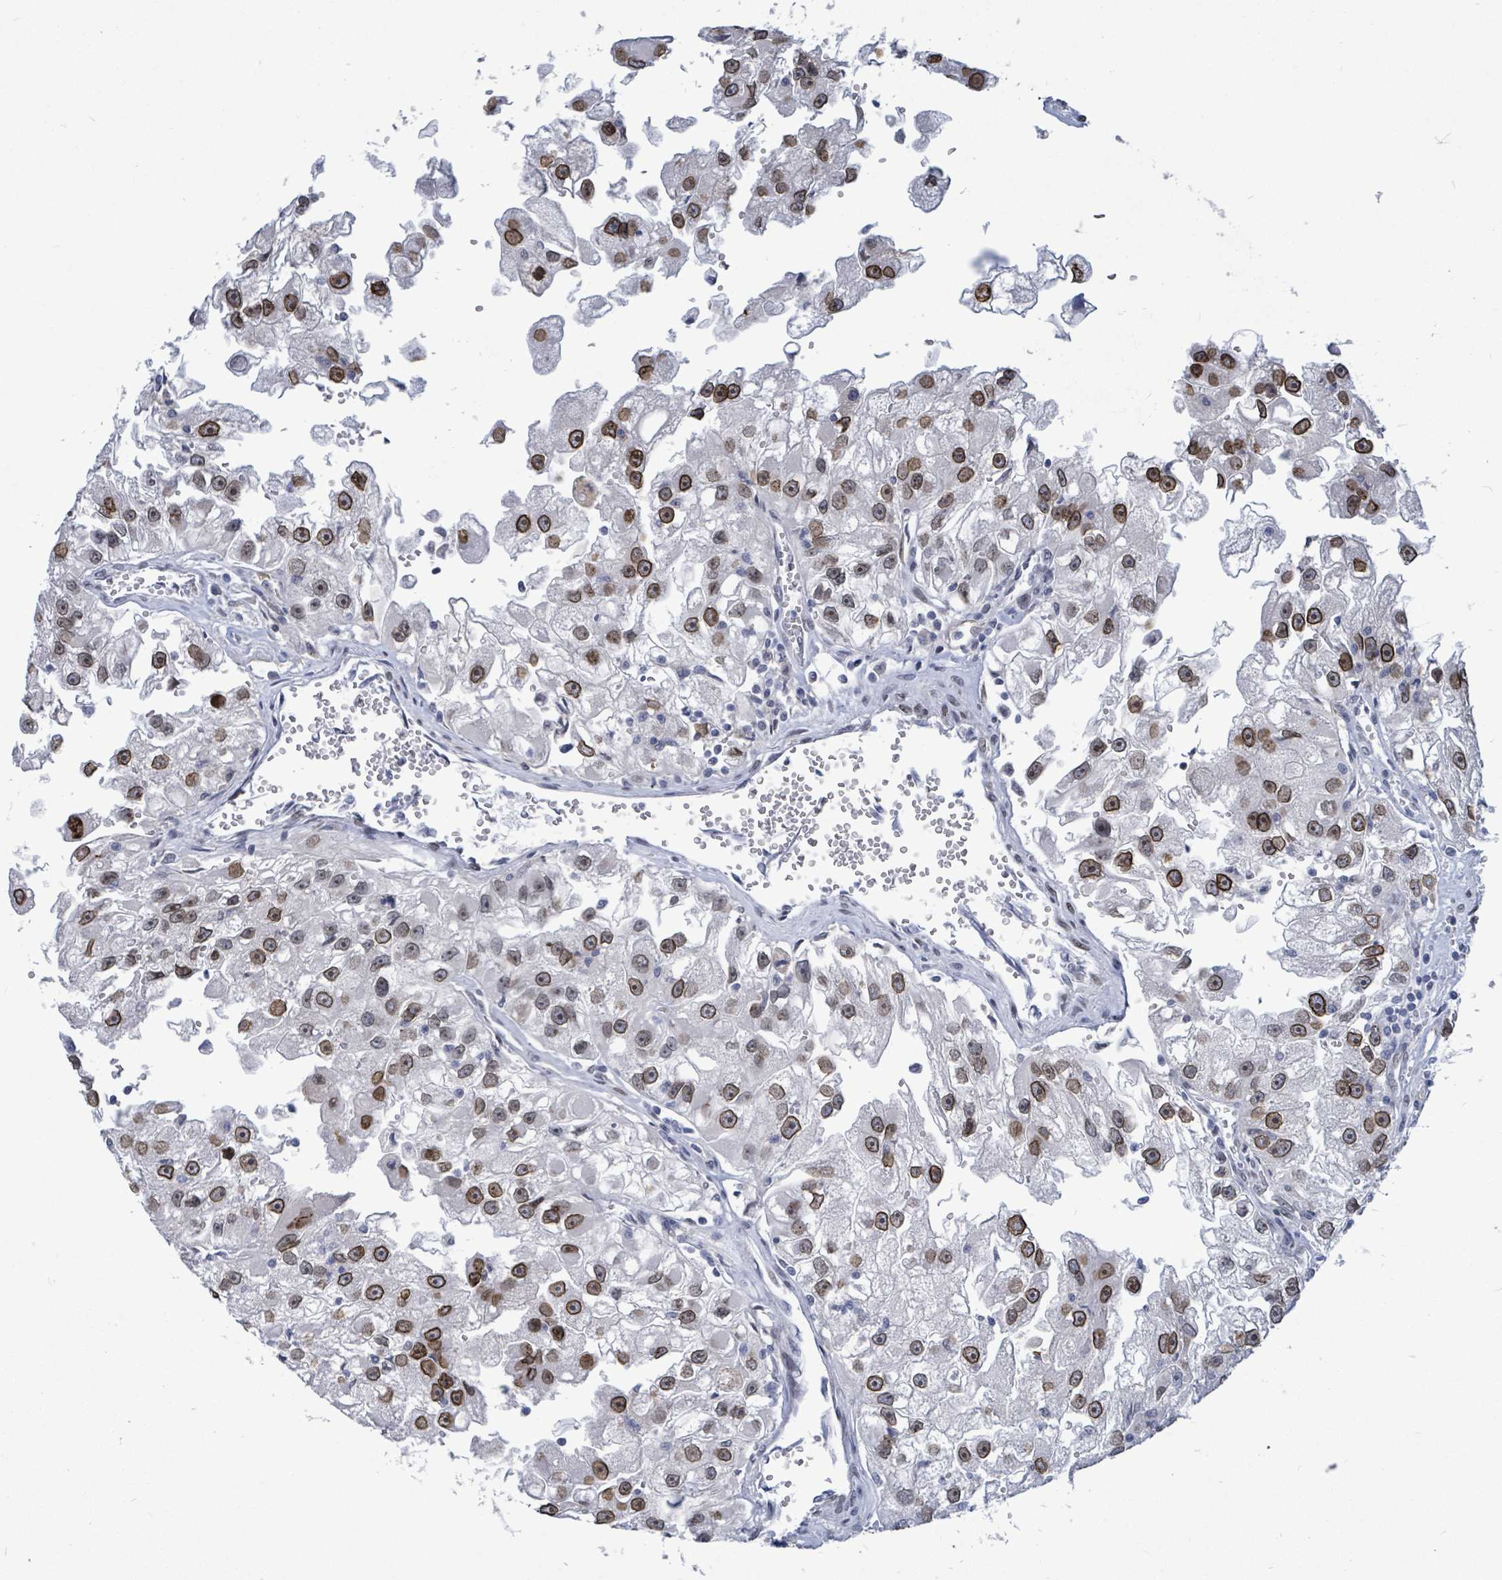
{"staining": {"intensity": "moderate", "quantity": ">75%", "location": "cytoplasmic/membranous,nuclear"}, "tissue": "renal cancer", "cell_type": "Tumor cells", "image_type": "cancer", "snomed": [{"axis": "morphology", "description": "Adenocarcinoma, NOS"}, {"axis": "topography", "description": "Kidney"}], "caption": "High-power microscopy captured an immunohistochemistry image of renal cancer, revealing moderate cytoplasmic/membranous and nuclear staining in about >75% of tumor cells. (DAB = brown stain, brightfield microscopy at high magnification).", "gene": "RRN3", "patient": {"sex": "male", "age": 63}}